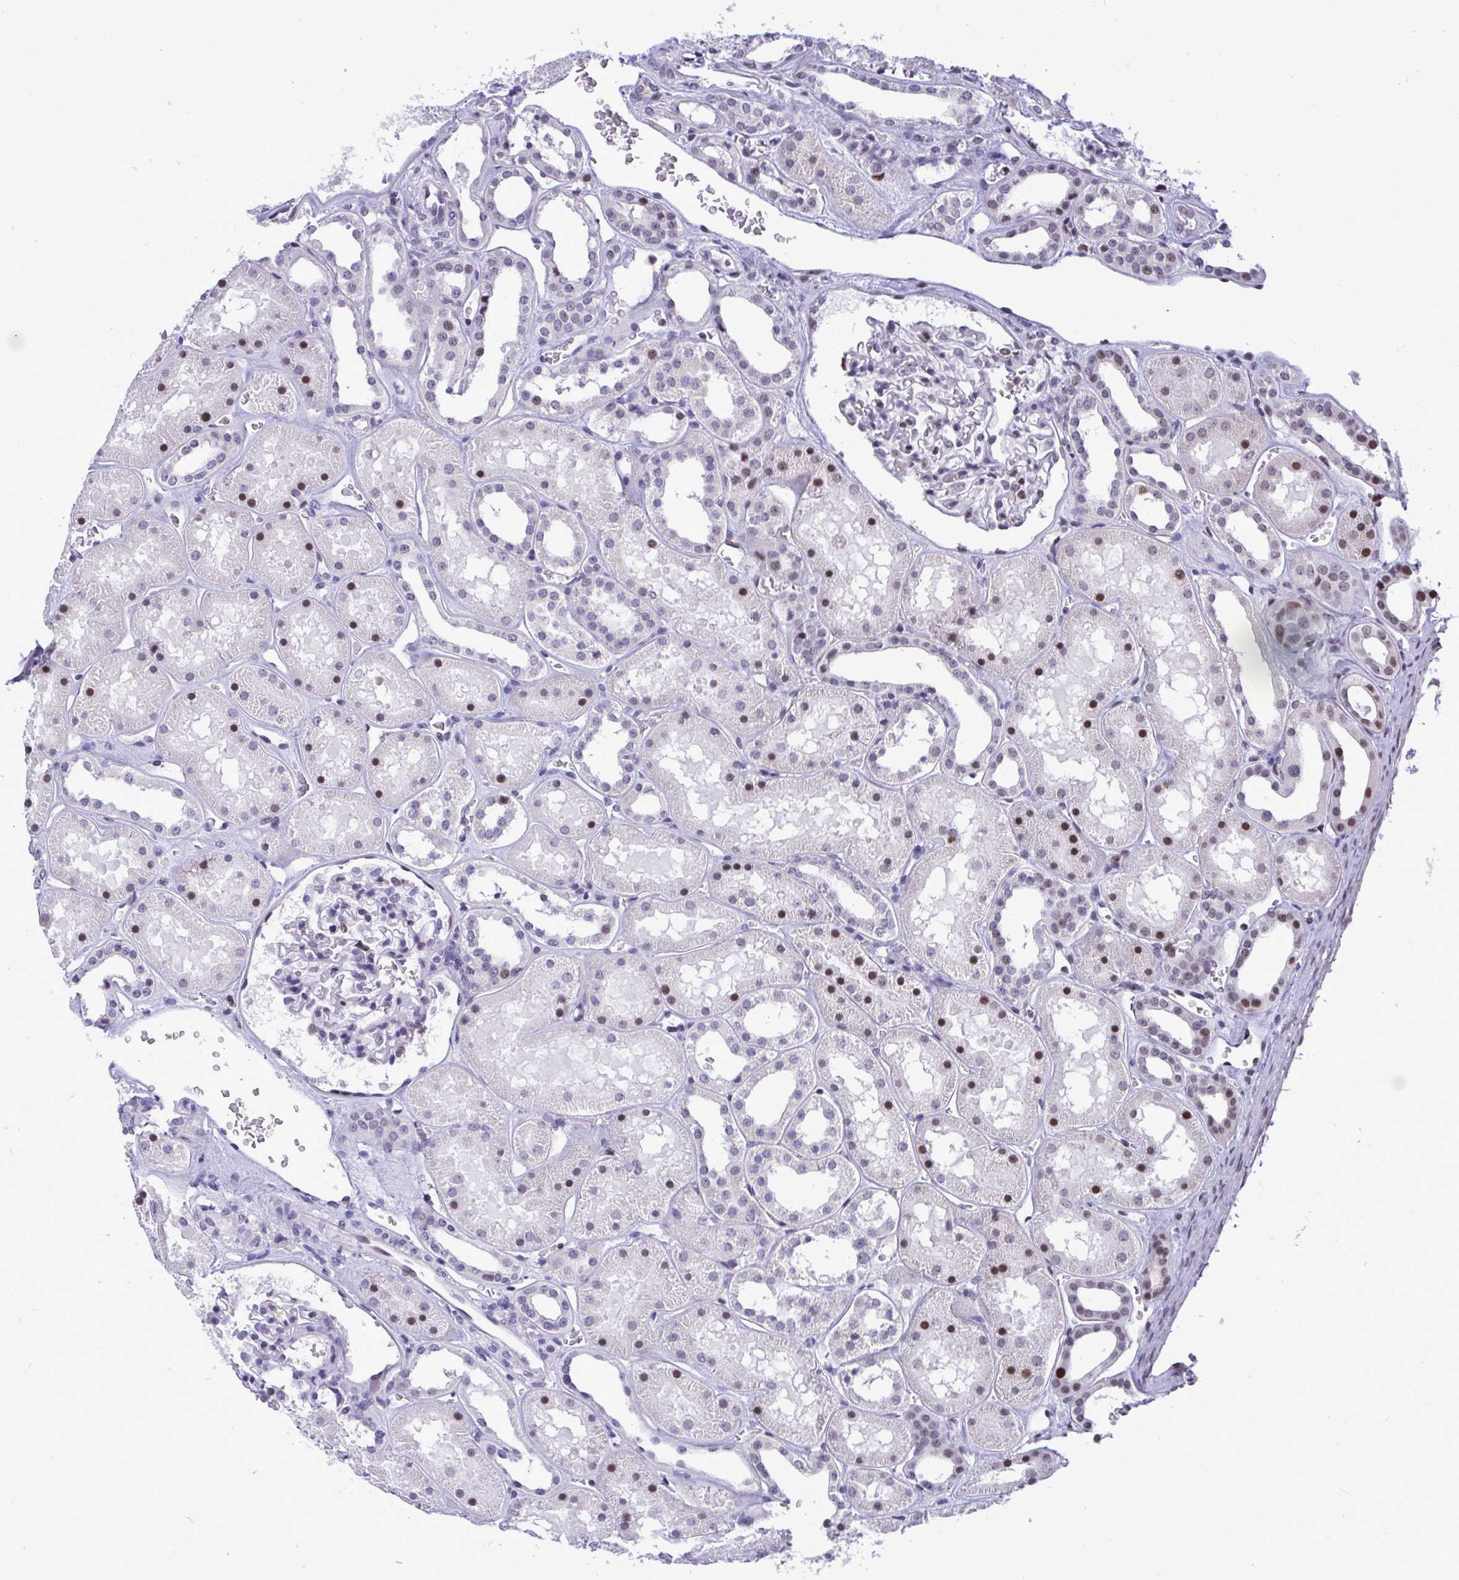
{"staining": {"intensity": "moderate", "quantity": "<25%", "location": "nuclear"}, "tissue": "kidney", "cell_type": "Cells in glomeruli", "image_type": "normal", "snomed": [{"axis": "morphology", "description": "Normal tissue, NOS"}, {"axis": "topography", "description": "Kidney"}], "caption": "Normal kidney was stained to show a protein in brown. There is low levels of moderate nuclear staining in about <25% of cells in glomeruli. Using DAB (3,3'-diaminobenzidine) (brown) and hematoxylin (blue) stains, captured at high magnification using brightfield microscopy.", "gene": "C1QL2", "patient": {"sex": "female", "age": 41}}